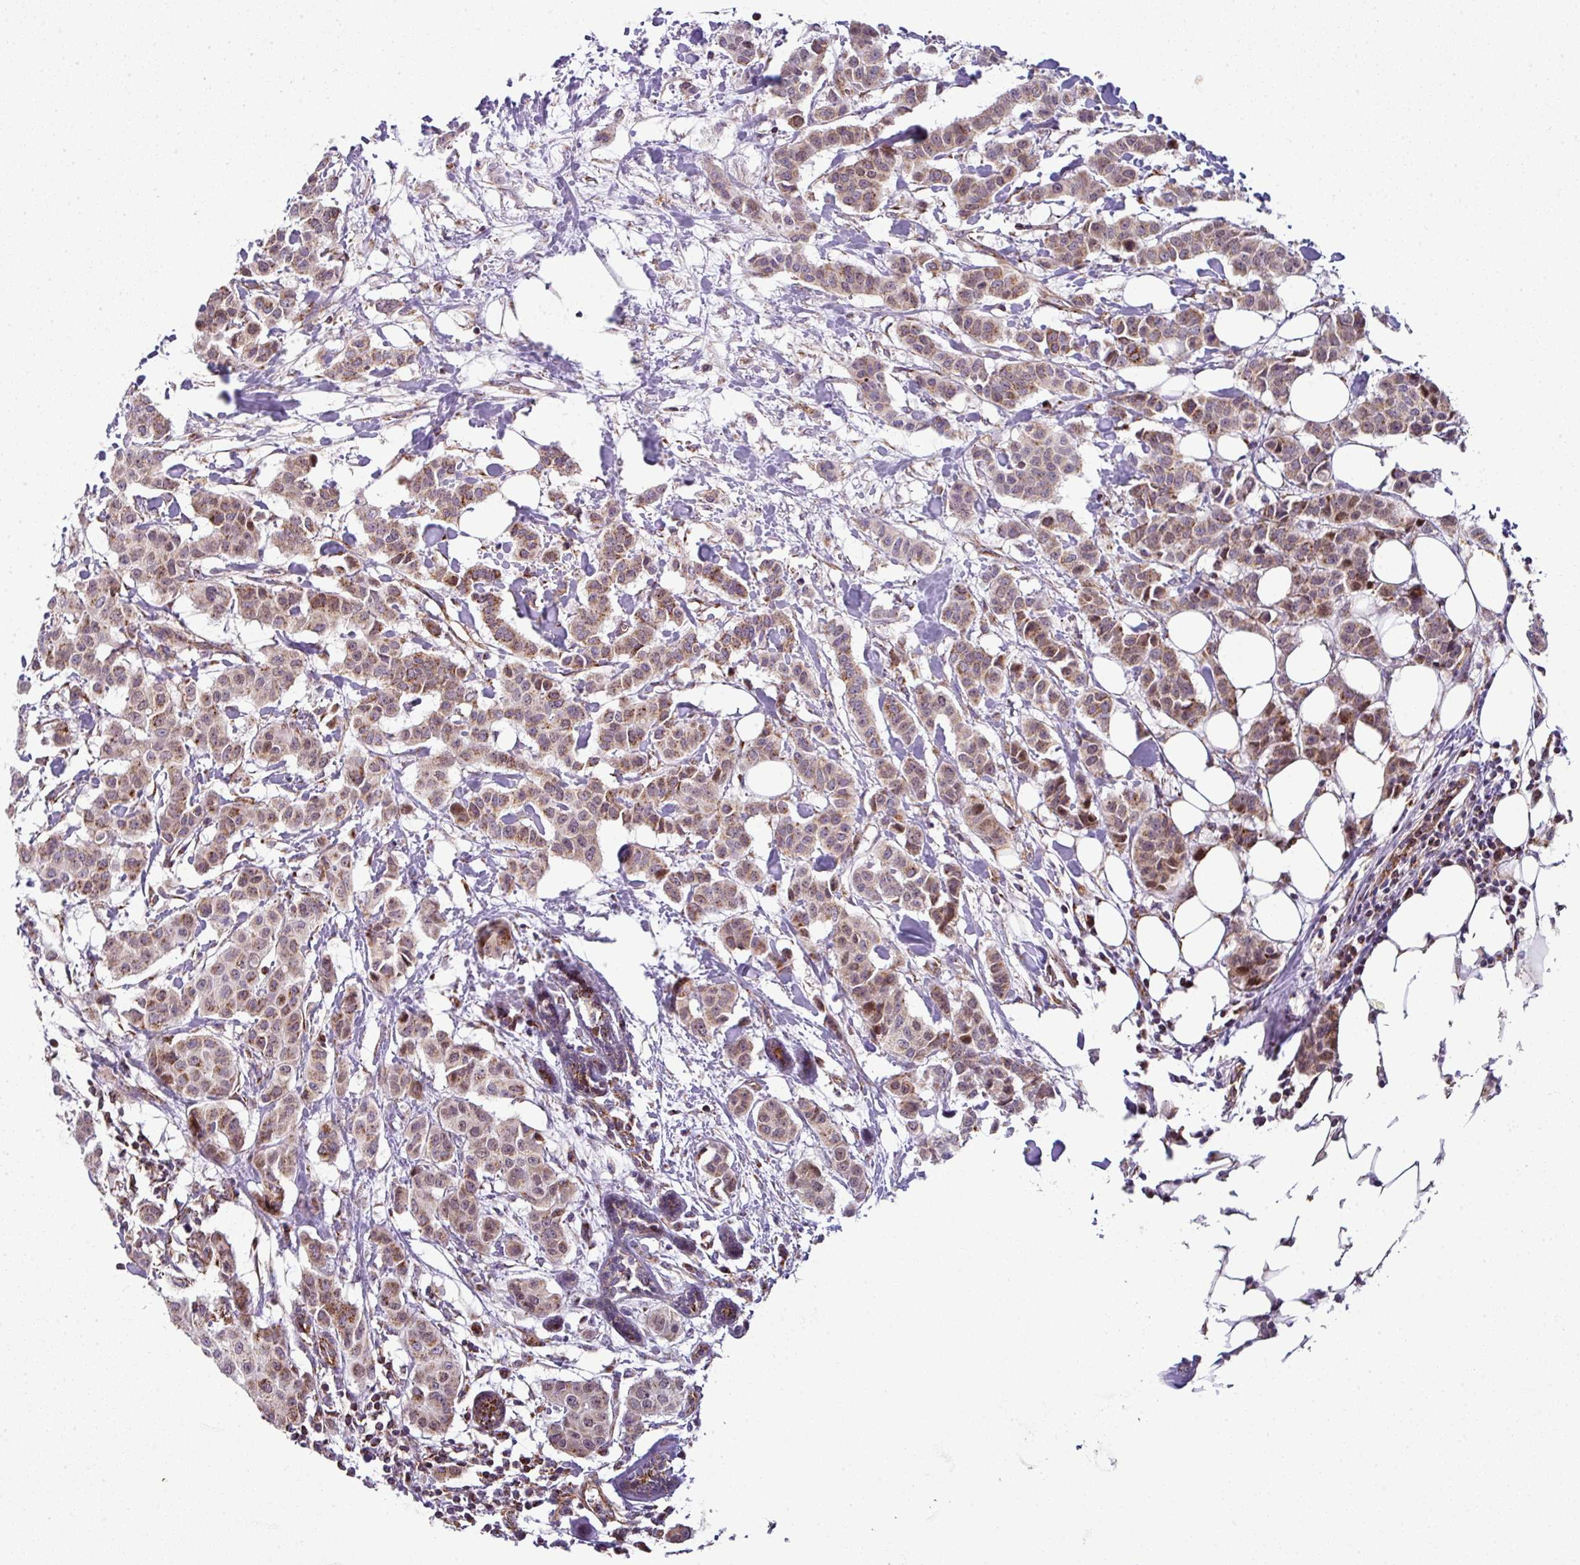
{"staining": {"intensity": "moderate", "quantity": "25%-75%", "location": "cytoplasmic/membranous"}, "tissue": "breast cancer", "cell_type": "Tumor cells", "image_type": "cancer", "snomed": [{"axis": "morphology", "description": "Duct carcinoma"}, {"axis": "topography", "description": "Breast"}], "caption": "Human breast cancer stained for a protein (brown) exhibits moderate cytoplasmic/membranous positive staining in approximately 25%-75% of tumor cells.", "gene": "PRELID3B", "patient": {"sex": "female", "age": 40}}